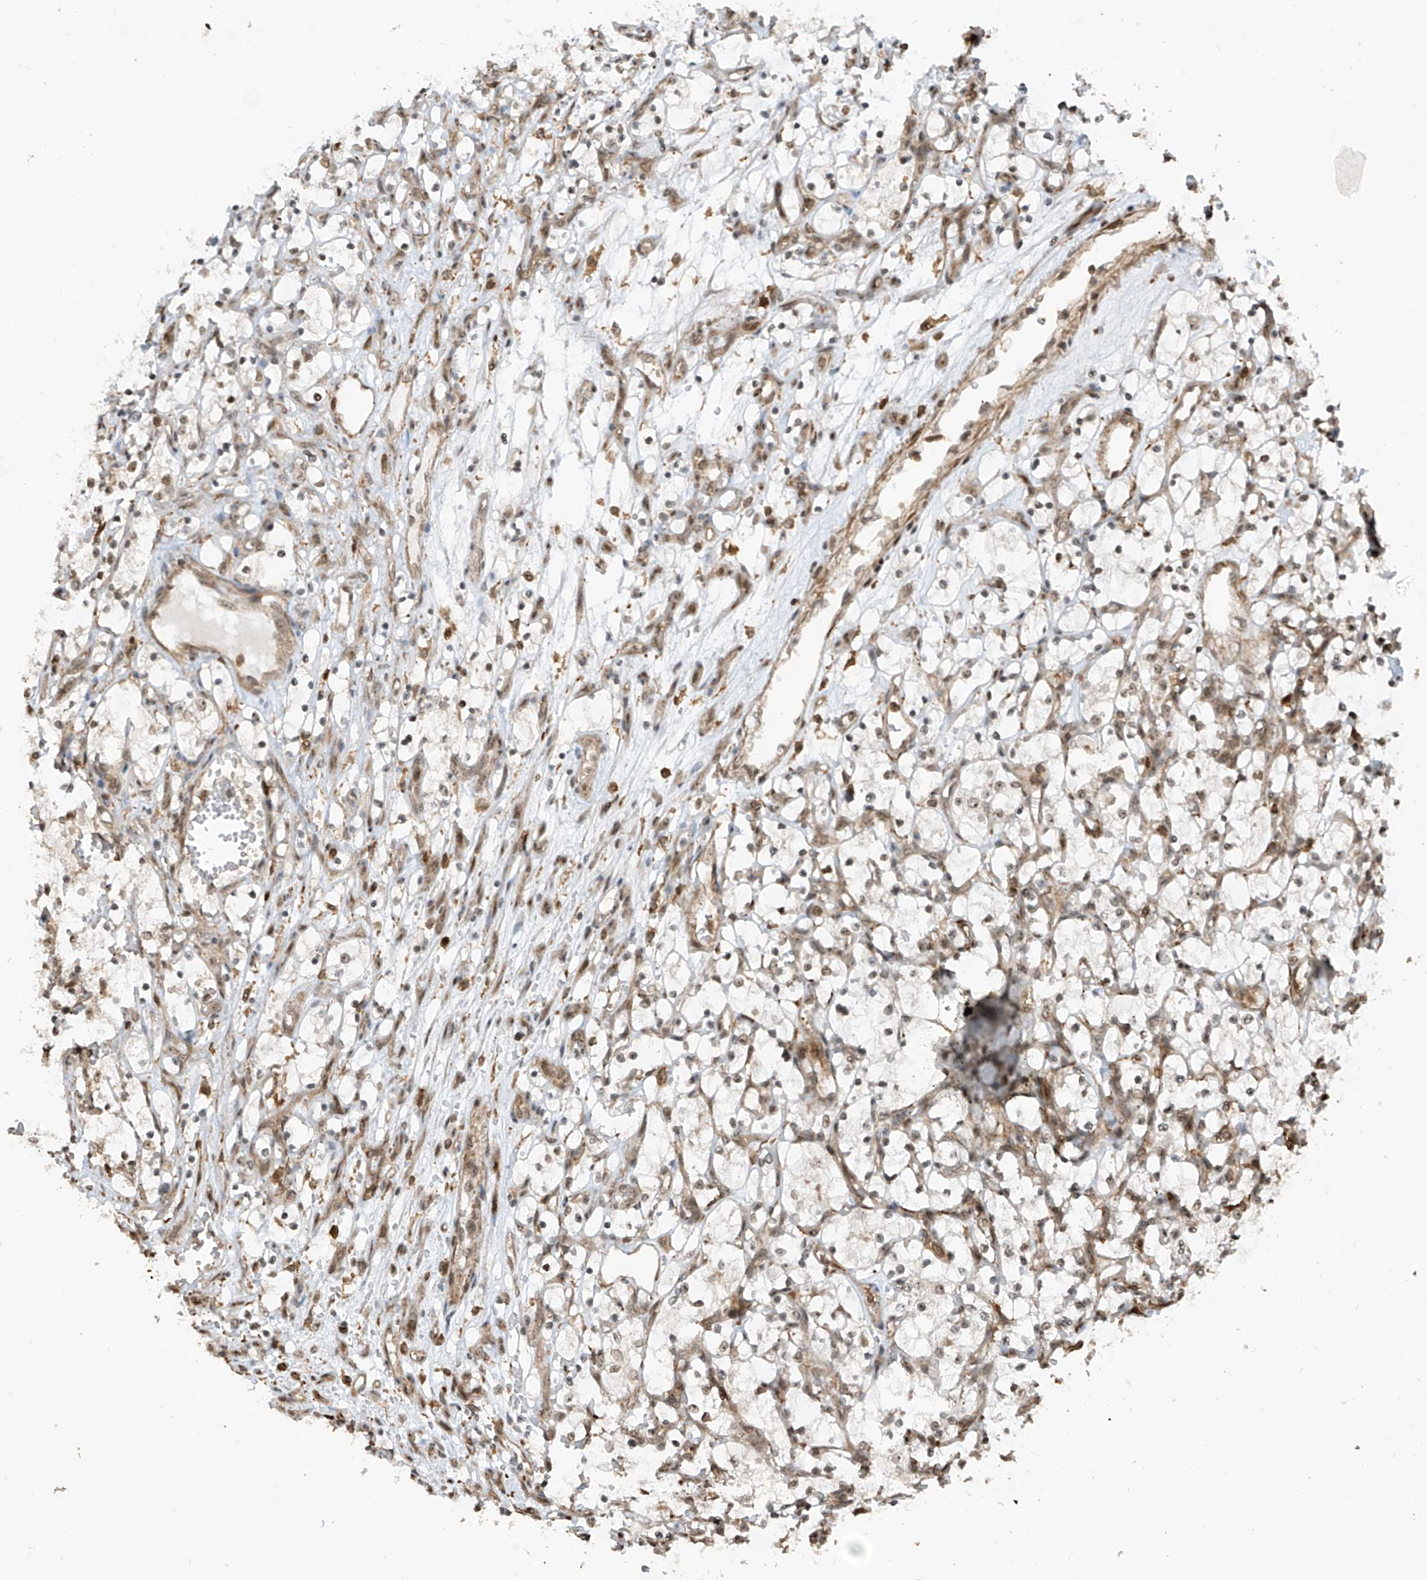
{"staining": {"intensity": "weak", "quantity": "25%-75%", "location": "nuclear"}, "tissue": "renal cancer", "cell_type": "Tumor cells", "image_type": "cancer", "snomed": [{"axis": "morphology", "description": "Adenocarcinoma, NOS"}, {"axis": "topography", "description": "Kidney"}], "caption": "Immunohistochemistry histopathology image of neoplastic tissue: human renal cancer stained using immunohistochemistry (IHC) demonstrates low levels of weak protein expression localized specifically in the nuclear of tumor cells, appearing as a nuclear brown color.", "gene": "REPIN1", "patient": {"sex": "female", "age": 69}}